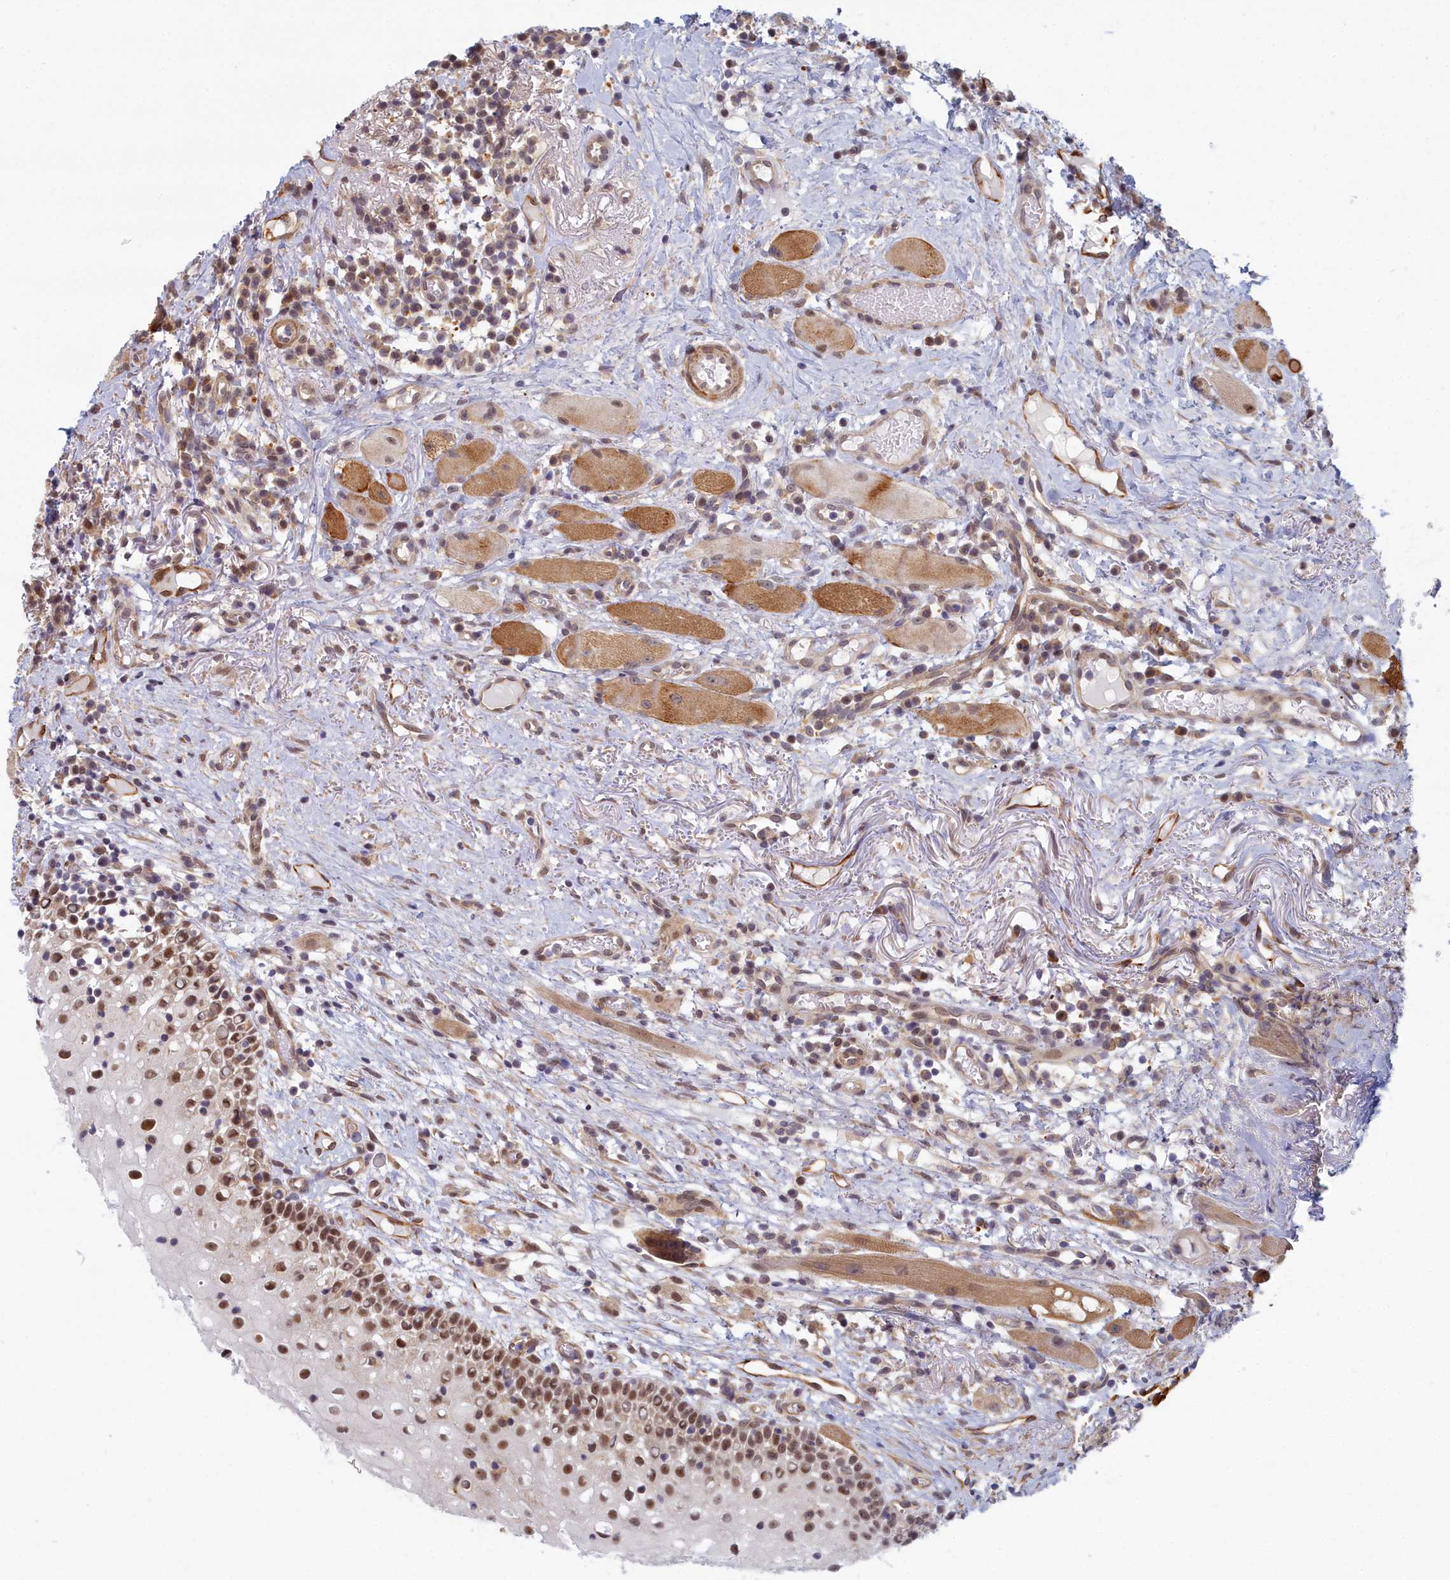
{"staining": {"intensity": "moderate", "quantity": ">75%", "location": "nuclear"}, "tissue": "oral mucosa", "cell_type": "Squamous epithelial cells", "image_type": "normal", "snomed": [{"axis": "morphology", "description": "Normal tissue, NOS"}, {"axis": "topography", "description": "Oral tissue"}], "caption": "The histopathology image demonstrates a brown stain indicating the presence of a protein in the nuclear of squamous epithelial cells in oral mucosa.", "gene": "MAK16", "patient": {"sex": "female", "age": 69}}